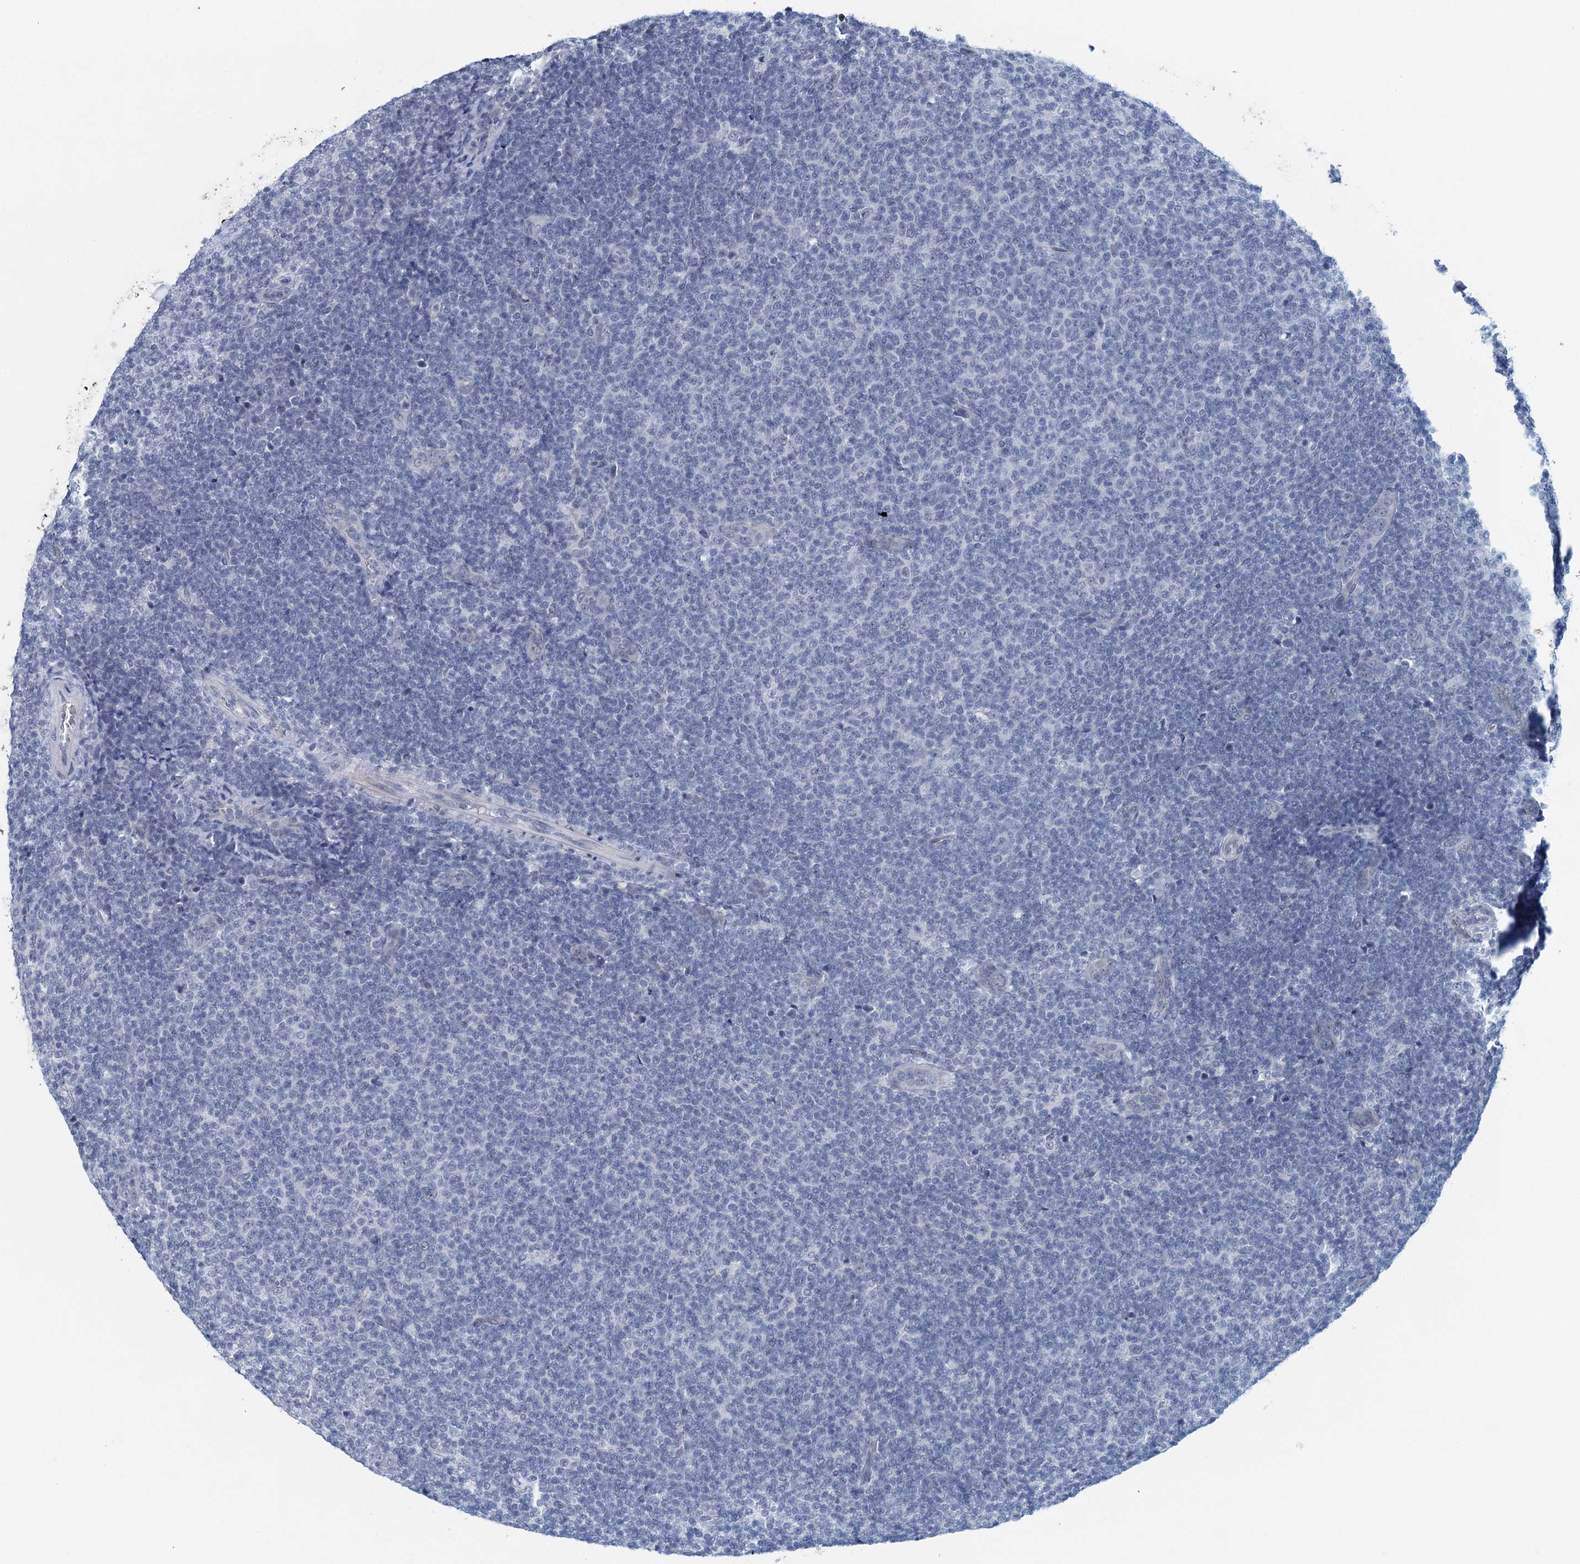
{"staining": {"intensity": "negative", "quantity": "none", "location": "none"}, "tissue": "lymphoma", "cell_type": "Tumor cells", "image_type": "cancer", "snomed": [{"axis": "morphology", "description": "Malignant lymphoma, non-Hodgkin's type, Low grade"}, {"axis": "topography", "description": "Lymph node"}], "caption": "This is an immunohistochemistry micrograph of lymphoma. There is no expression in tumor cells.", "gene": "ENSG00000131152", "patient": {"sex": "male", "age": 66}}